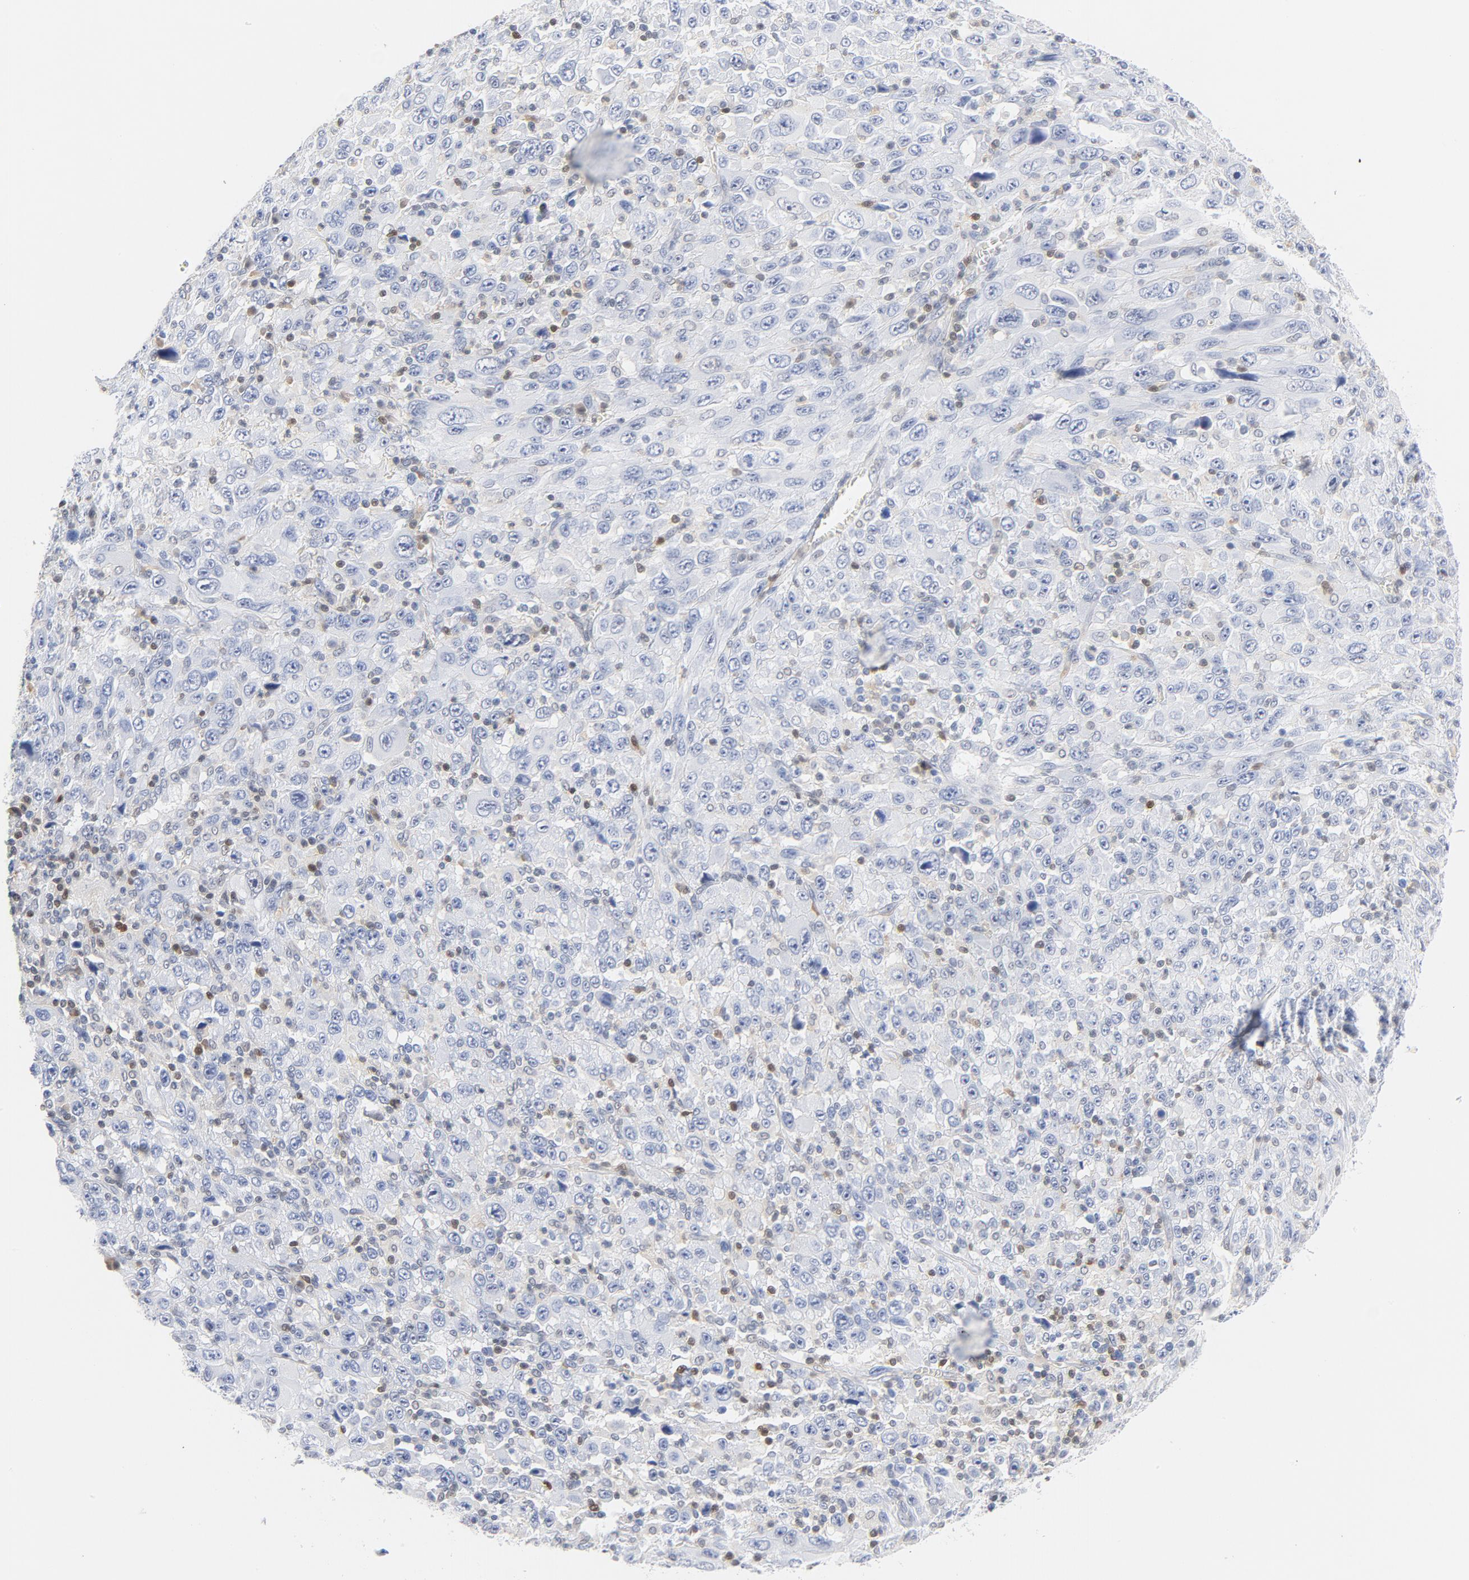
{"staining": {"intensity": "weak", "quantity": "<25%", "location": "nuclear"}, "tissue": "melanoma", "cell_type": "Tumor cells", "image_type": "cancer", "snomed": [{"axis": "morphology", "description": "Malignant melanoma, Metastatic site"}, {"axis": "topography", "description": "Skin"}], "caption": "Melanoma was stained to show a protein in brown. There is no significant staining in tumor cells.", "gene": "CDKN1B", "patient": {"sex": "female", "age": 56}}